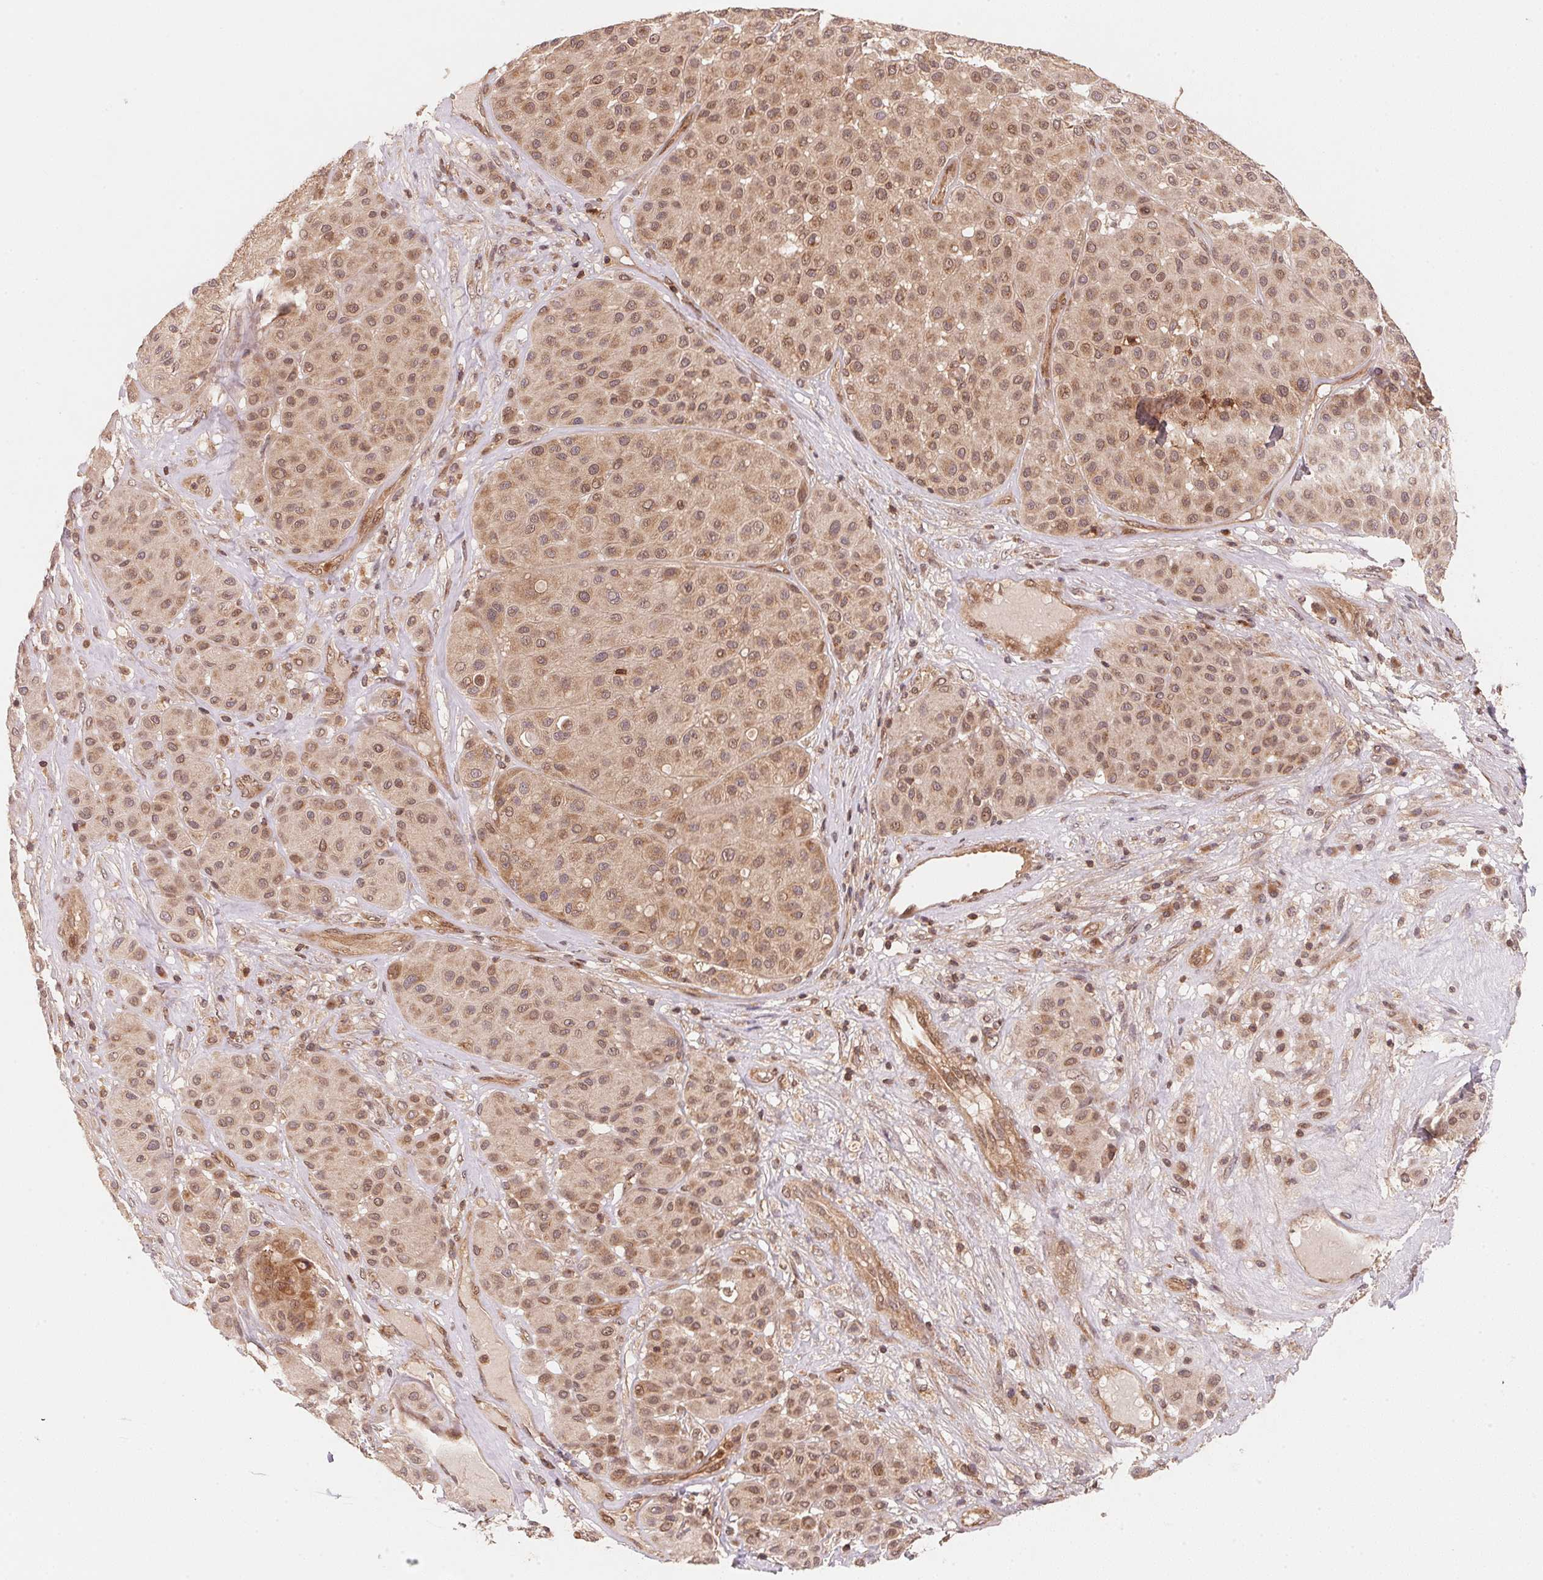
{"staining": {"intensity": "weak", "quantity": ">75%", "location": "cytoplasmic/membranous,nuclear"}, "tissue": "melanoma", "cell_type": "Tumor cells", "image_type": "cancer", "snomed": [{"axis": "morphology", "description": "Malignant melanoma, Metastatic site"}, {"axis": "topography", "description": "Smooth muscle"}], "caption": "DAB immunohistochemical staining of melanoma displays weak cytoplasmic/membranous and nuclear protein staining in about >75% of tumor cells. The staining is performed using DAB brown chromogen to label protein expression. The nuclei are counter-stained blue using hematoxylin.", "gene": "CCDC102B", "patient": {"sex": "male", "age": 41}}